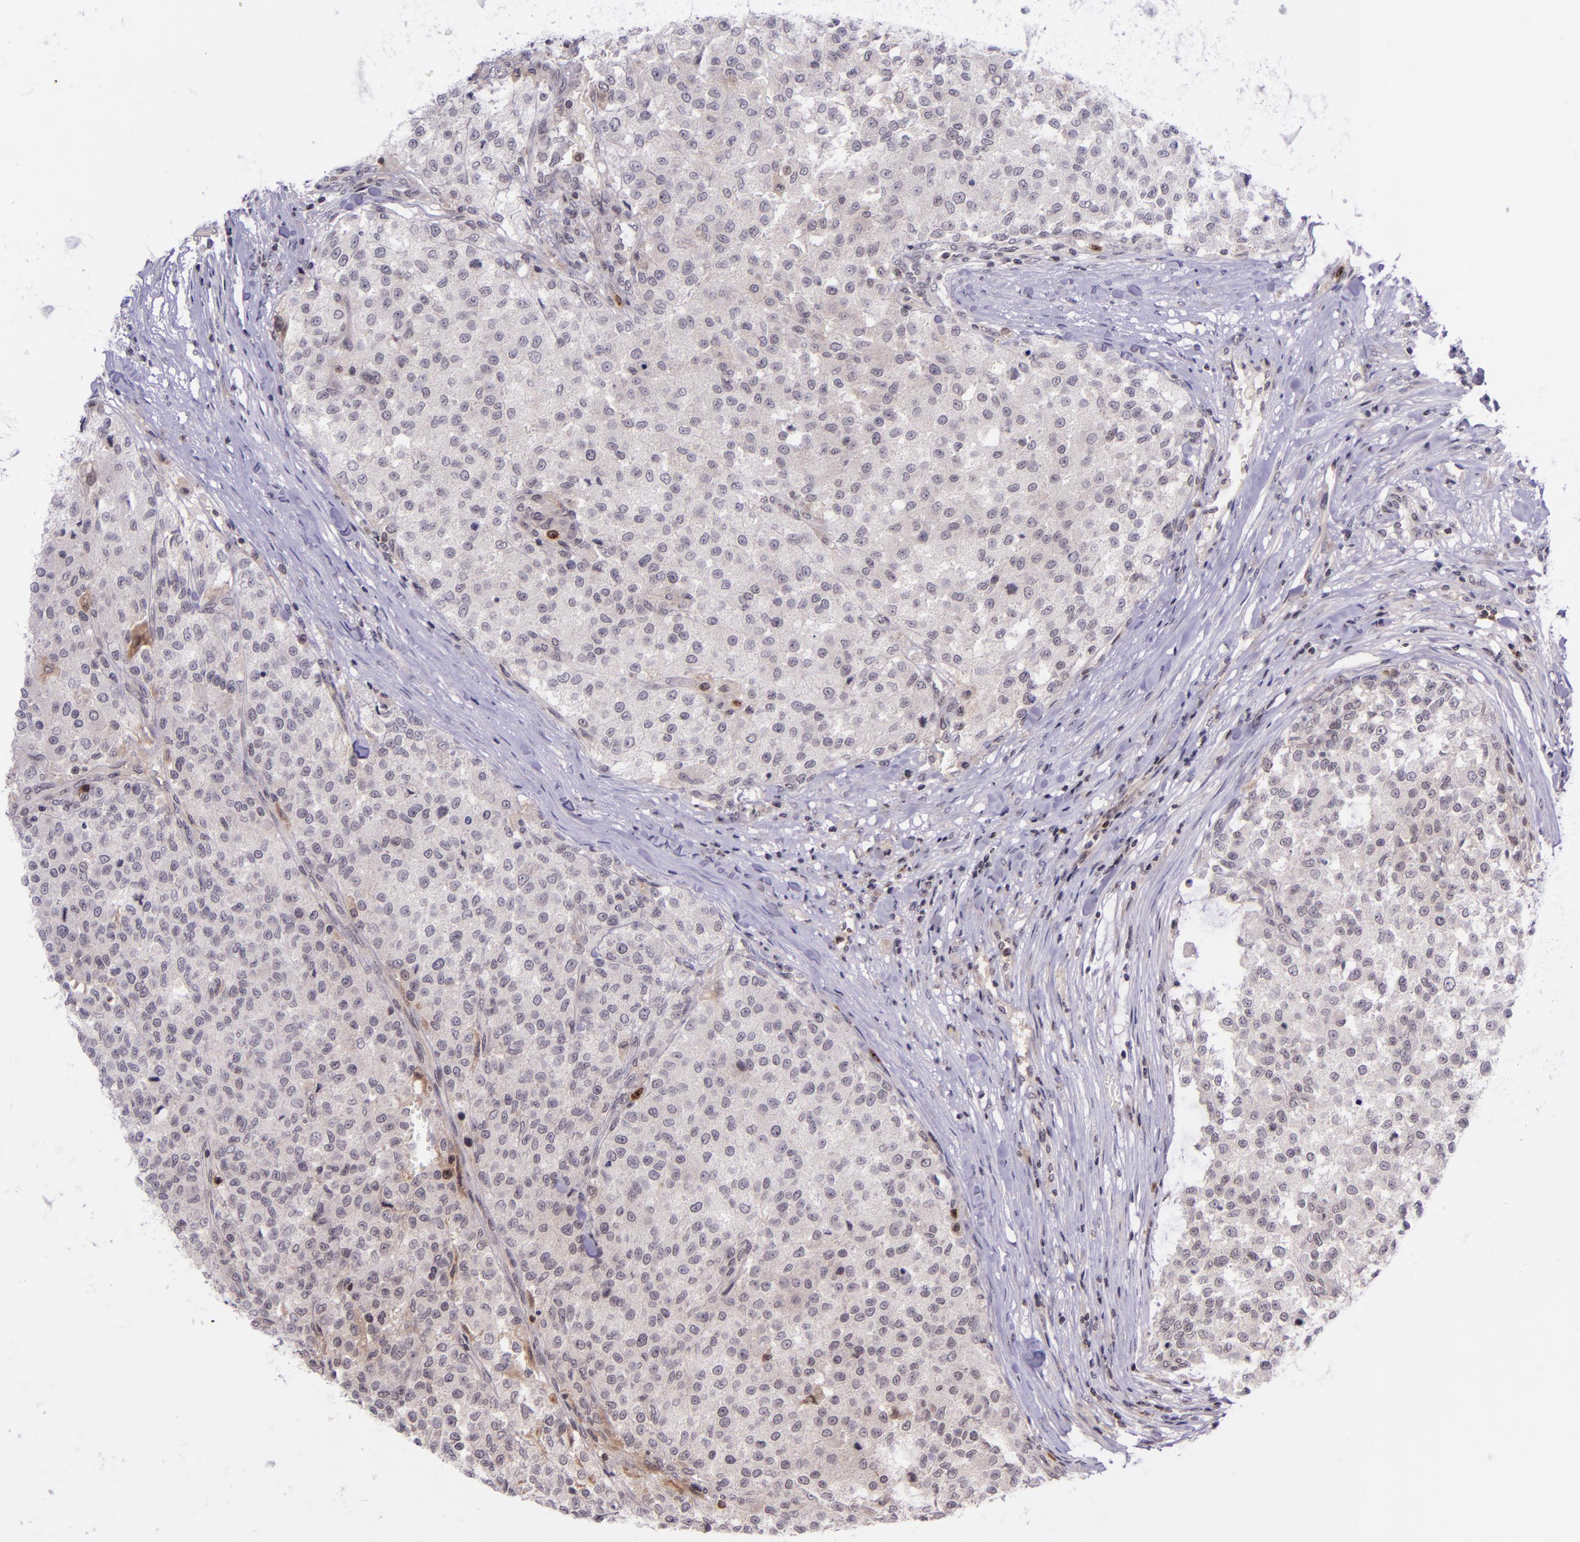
{"staining": {"intensity": "negative", "quantity": "none", "location": "none"}, "tissue": "testis cancer", "cell_type": "Tumor cells", "image_type": "cancer", "snomed": [{"axis": "morphology", "description": "Seminoma, NOS"}, {"axis": "topography", "description": "Testis"}], "caption": "Testis cancer (seminoma) was stained to show a protein in brown. There is no significant expression in tumor cells.", "gene": "SELL", "patient": {"sex": "male", "age": 59}}